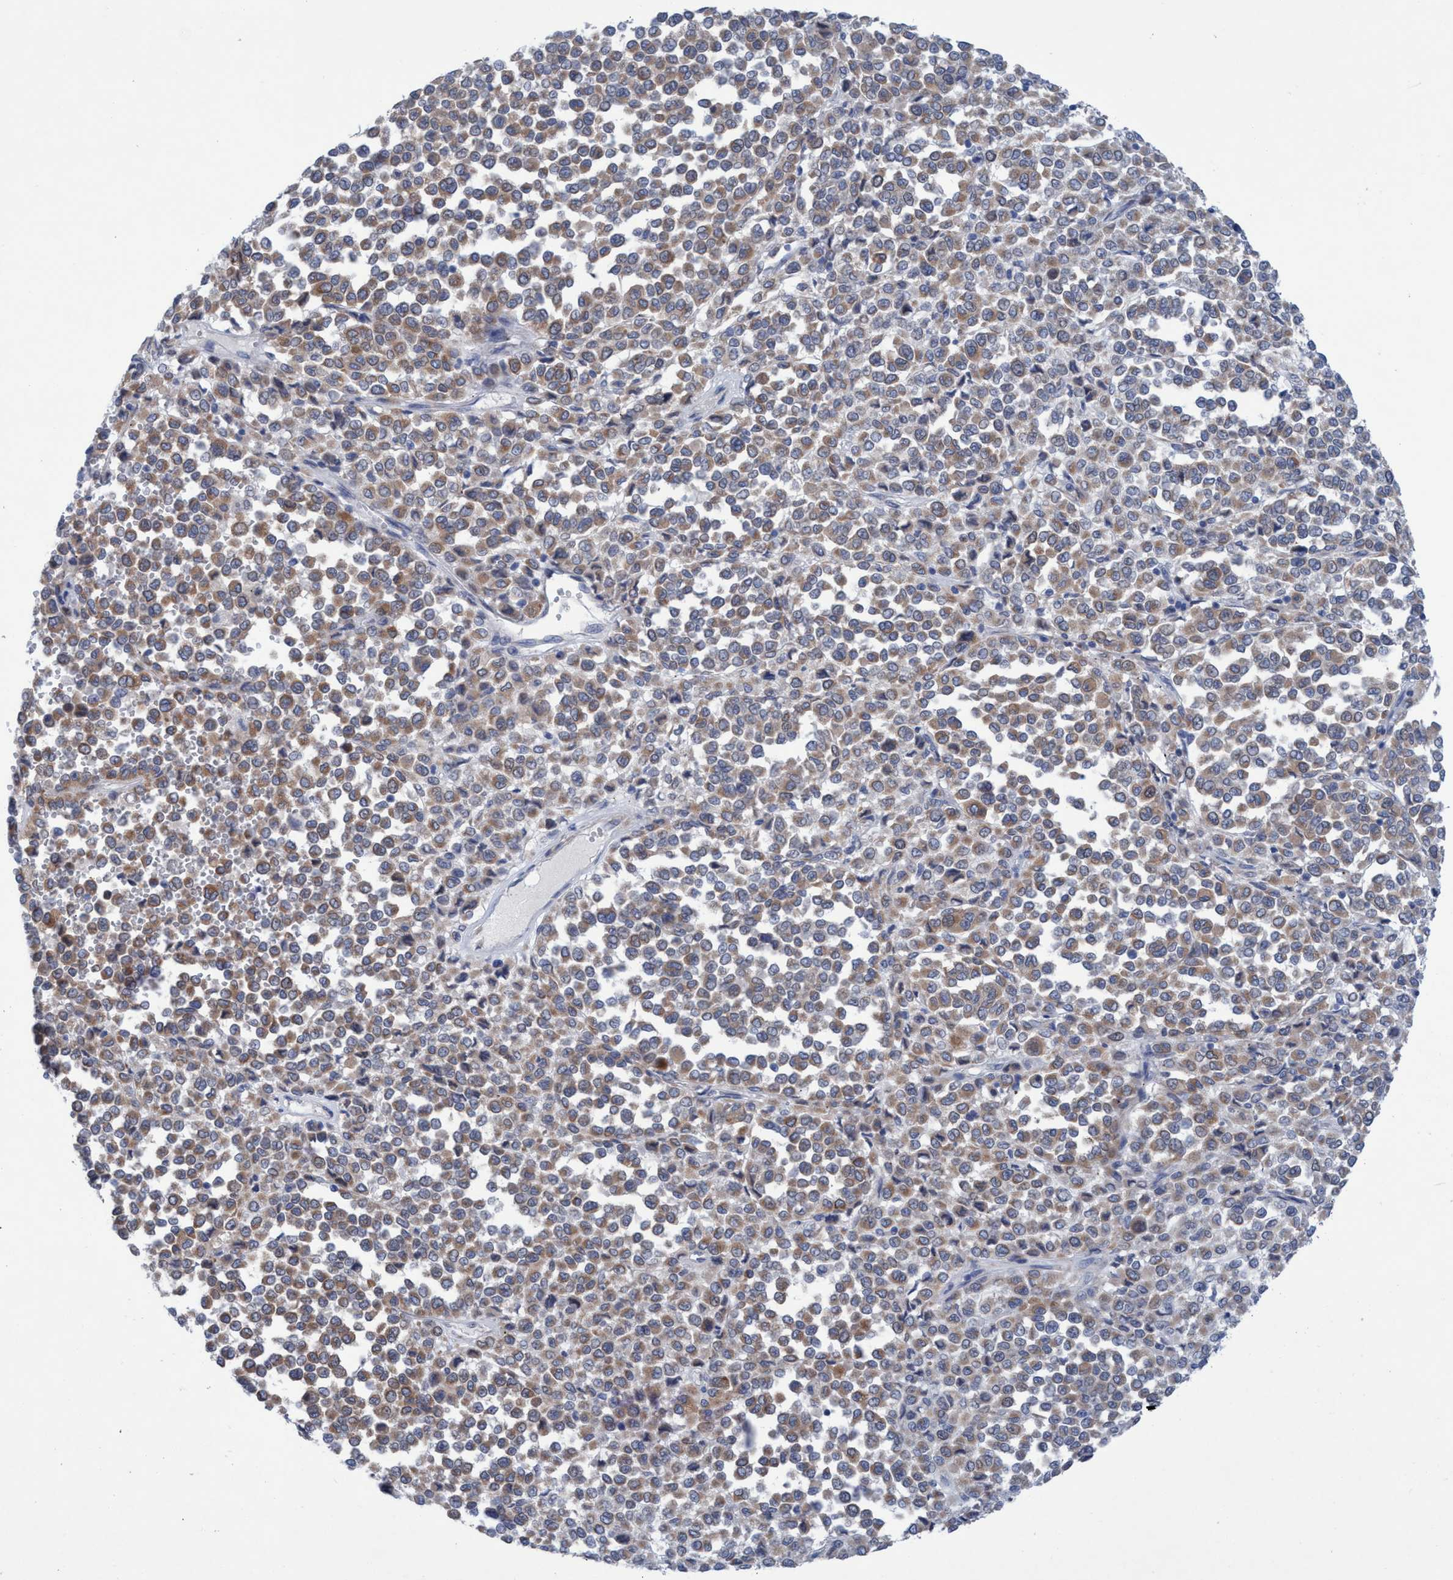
{"staining": {"intensity": "moderate", "quantity": ">75%", "location": "cytoplasmic/membranous"}, "tissue": "melanoma", "cell_type": "Tumor cells", "image_type": "cancer", "snomed": [{"axis": "morphology", "description": "Malignant melanoma, Metastatic site"}, {"axis": "topography", "description": "Pancreas"}], "caption": "IHC micrograph of neoplastic tissue: malignant melanoma (metastatic site) stained using IHC shows medium levels of moderate protein expression localized specifically in the cytoplasmic/membranous of tumor cells, appearing as a cytoplasmic/membranous brown color.", "gene": "RSAD1", "patient": {"sex": "female", "age": 30}}